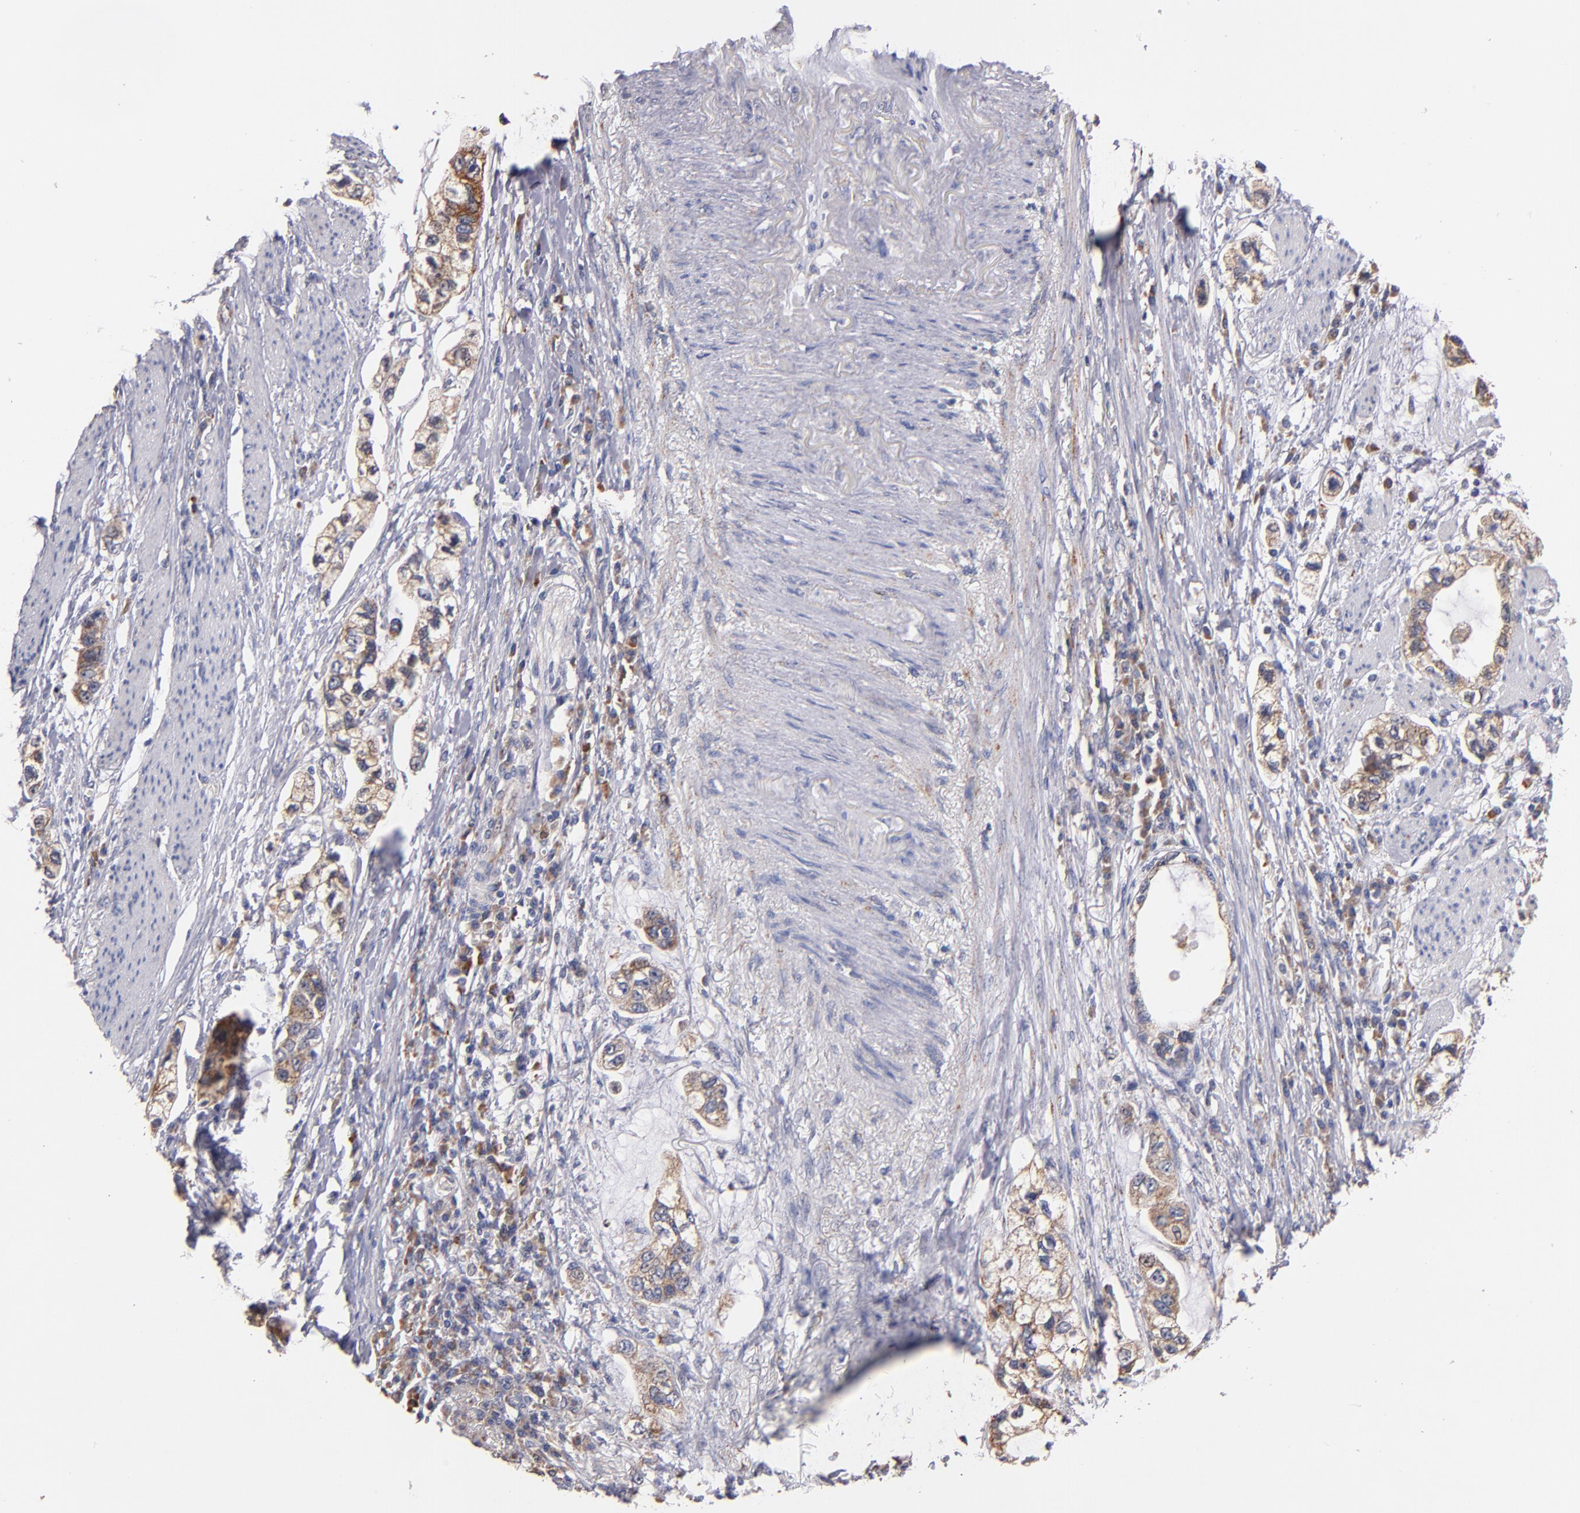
{"staining": {"intensity": "moderate", "quantity": ">75%", "location": "cytoplasmic/membranous"}, "tissue": "stomach cancer", "cell_type": "Tumor cells", "image_type": "cancer", "snomed": [{"axis": "morphology", "description": "Adenocarcinoma, NOS"}, {"axis": "topography", "description": "Stomach, lower"}], "caption": "Human adenocarcinoma (stomach) stained with a brown dye displays moderate cytoplasmic/membranous positive expression in approximately >75% of tumor cells.", "gene": "DIABLO", "patient": {"sex": "female", "age": 93}}